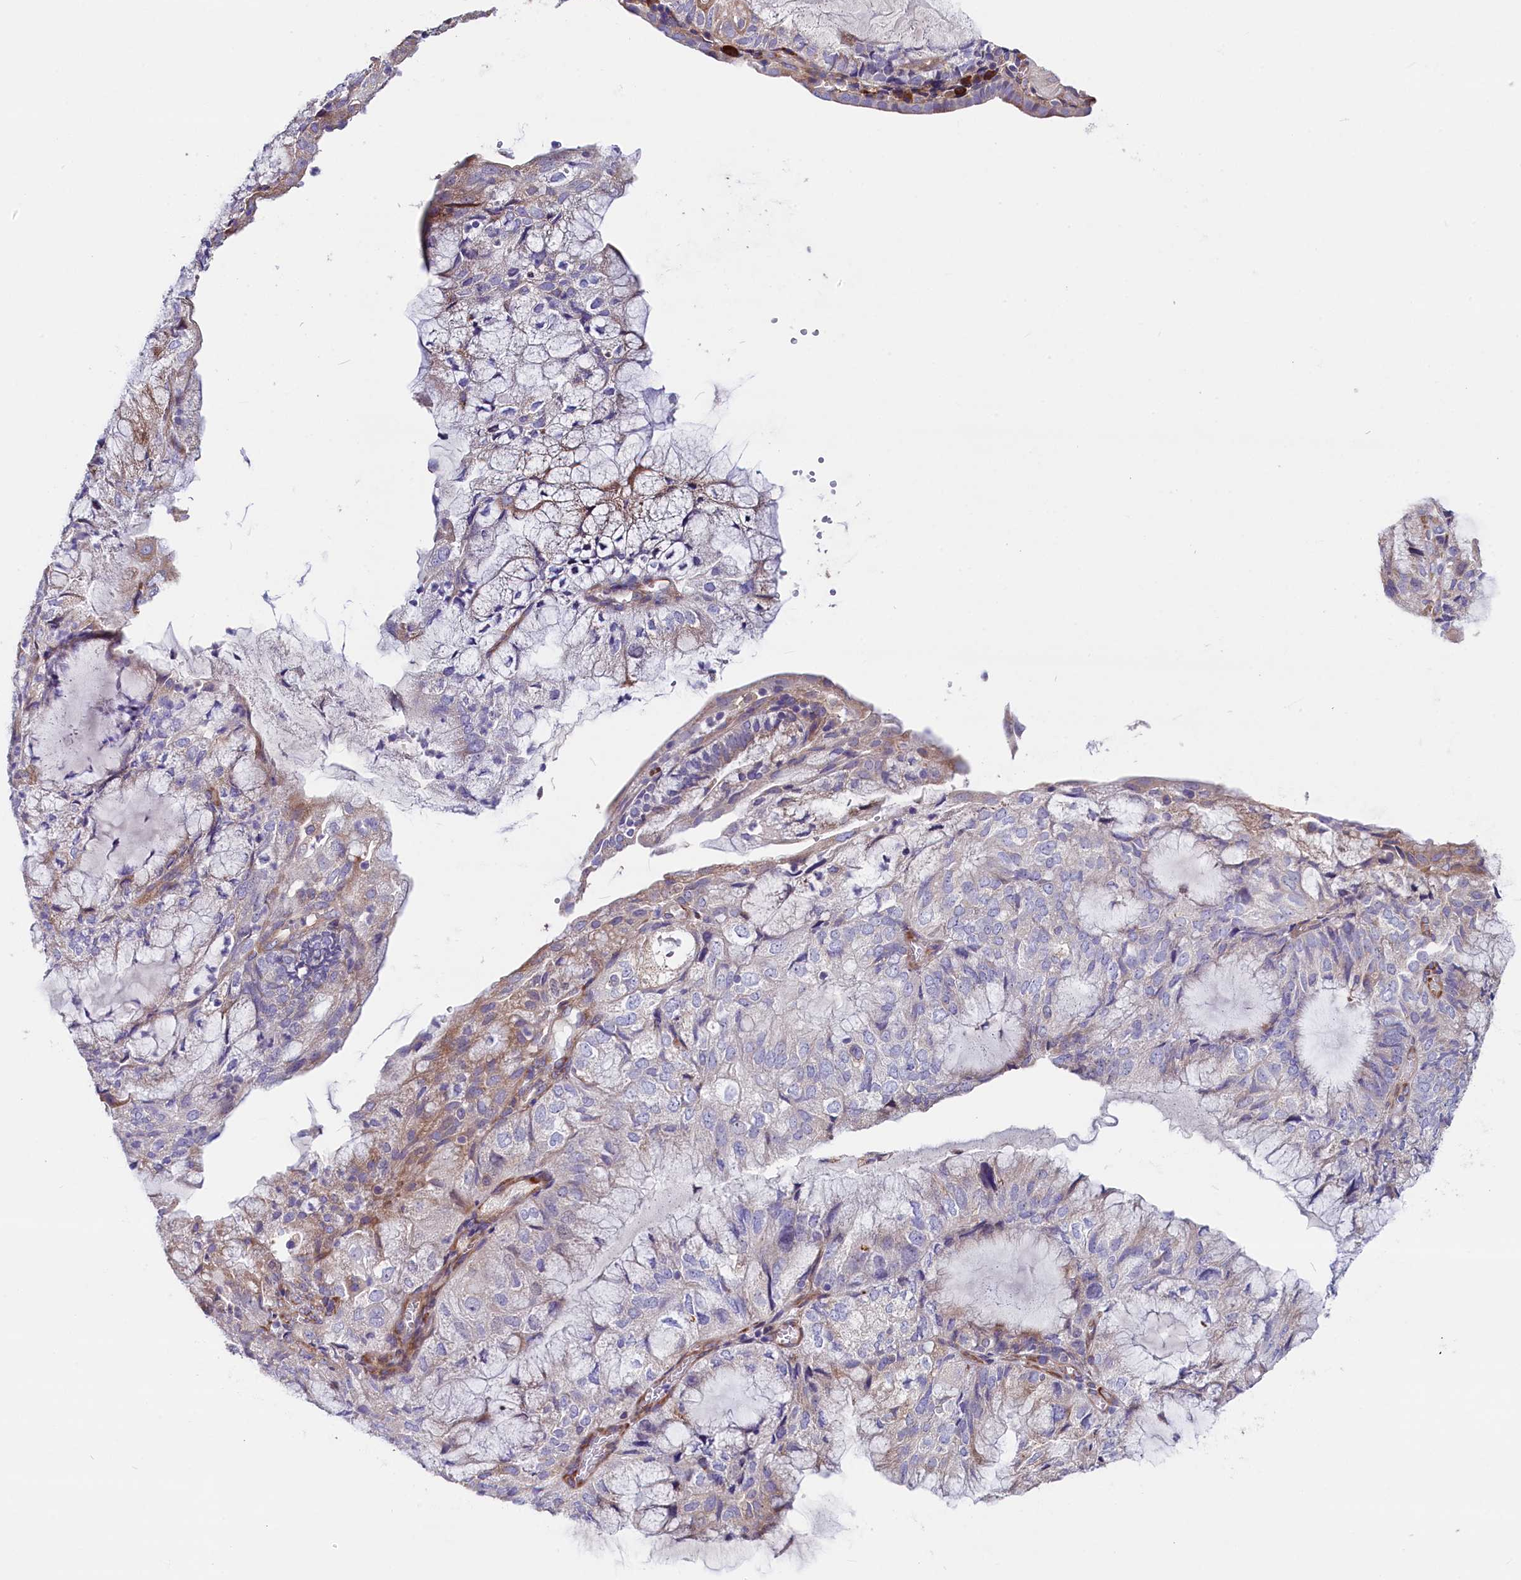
{"staining": {"intensity": "weak", "quantity": "<25%", "location": "cytoplasmic/membranous"}, "tissue": "endometrial cancer", "cell_type": "Tumor cells", "image_type": "cancer", "snomed": [{"axis": "morphology", "description": "Adenocarcinoma, NOS"}, {"axis": "topography", "description": "Endometrium"}], "caption": "Tumor cells show no significant protein staining in adenocarcinoma (endometrial).", "gene": "GPR108", "patient": {"sex": "female", "age": 81}}